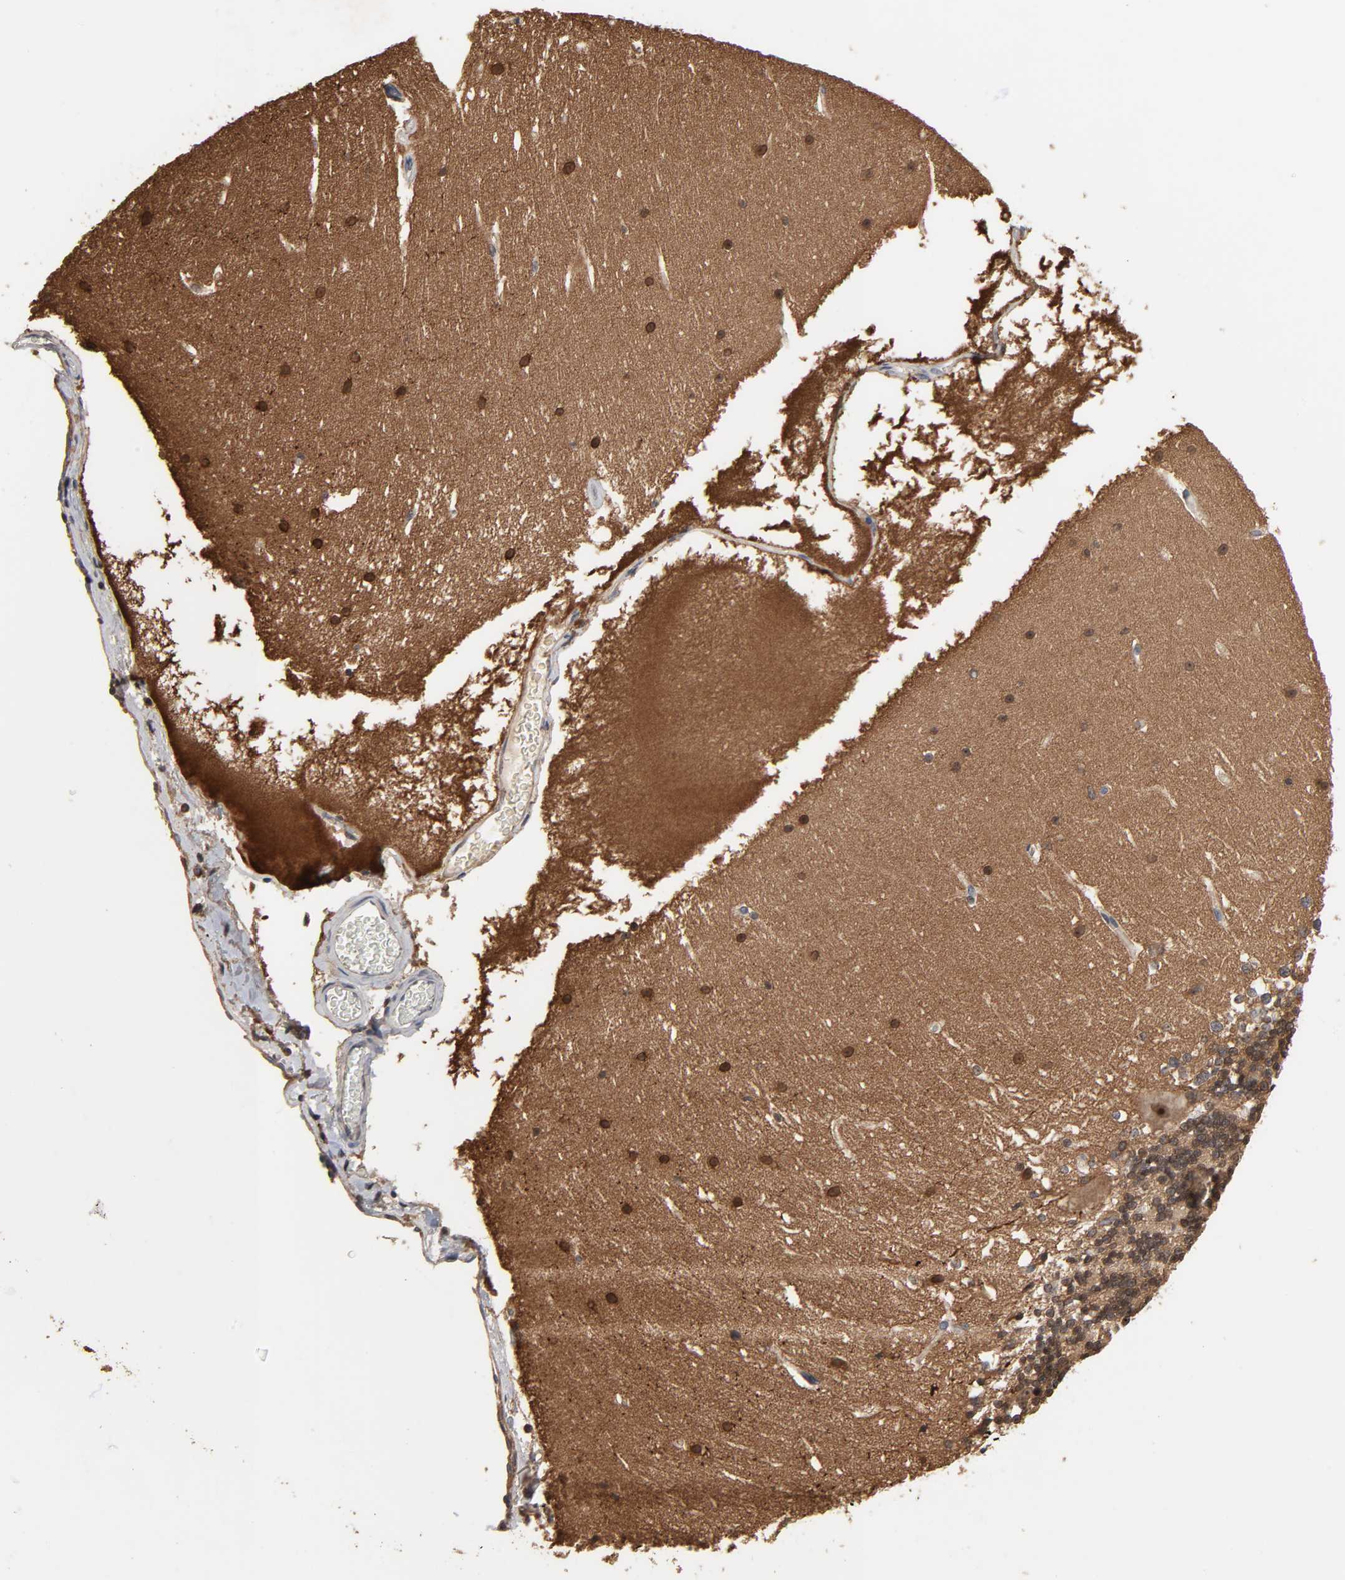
{"staining": {"intensity": "moderate", "quantity": ">75%", "location": "cytoplasmic/membranous,nuclear"}, "tissue": "cerebellum", "cell_type": "Cells in granular layer", "image_type": "normal", "snomed": [{"axis": "morphology", "description": "Normal tissue, NOS"}, {"axis": "topography", "description": "Cerebellum"}], "caption": "Protein expression analysis of normal cerebellum demonstrates moderate cytoplasmic/membranous,nuclear positivity in about >75% of cells in granular layer.", "gene": "DDX10", "patient": {"sex": "female", "age": 19}}